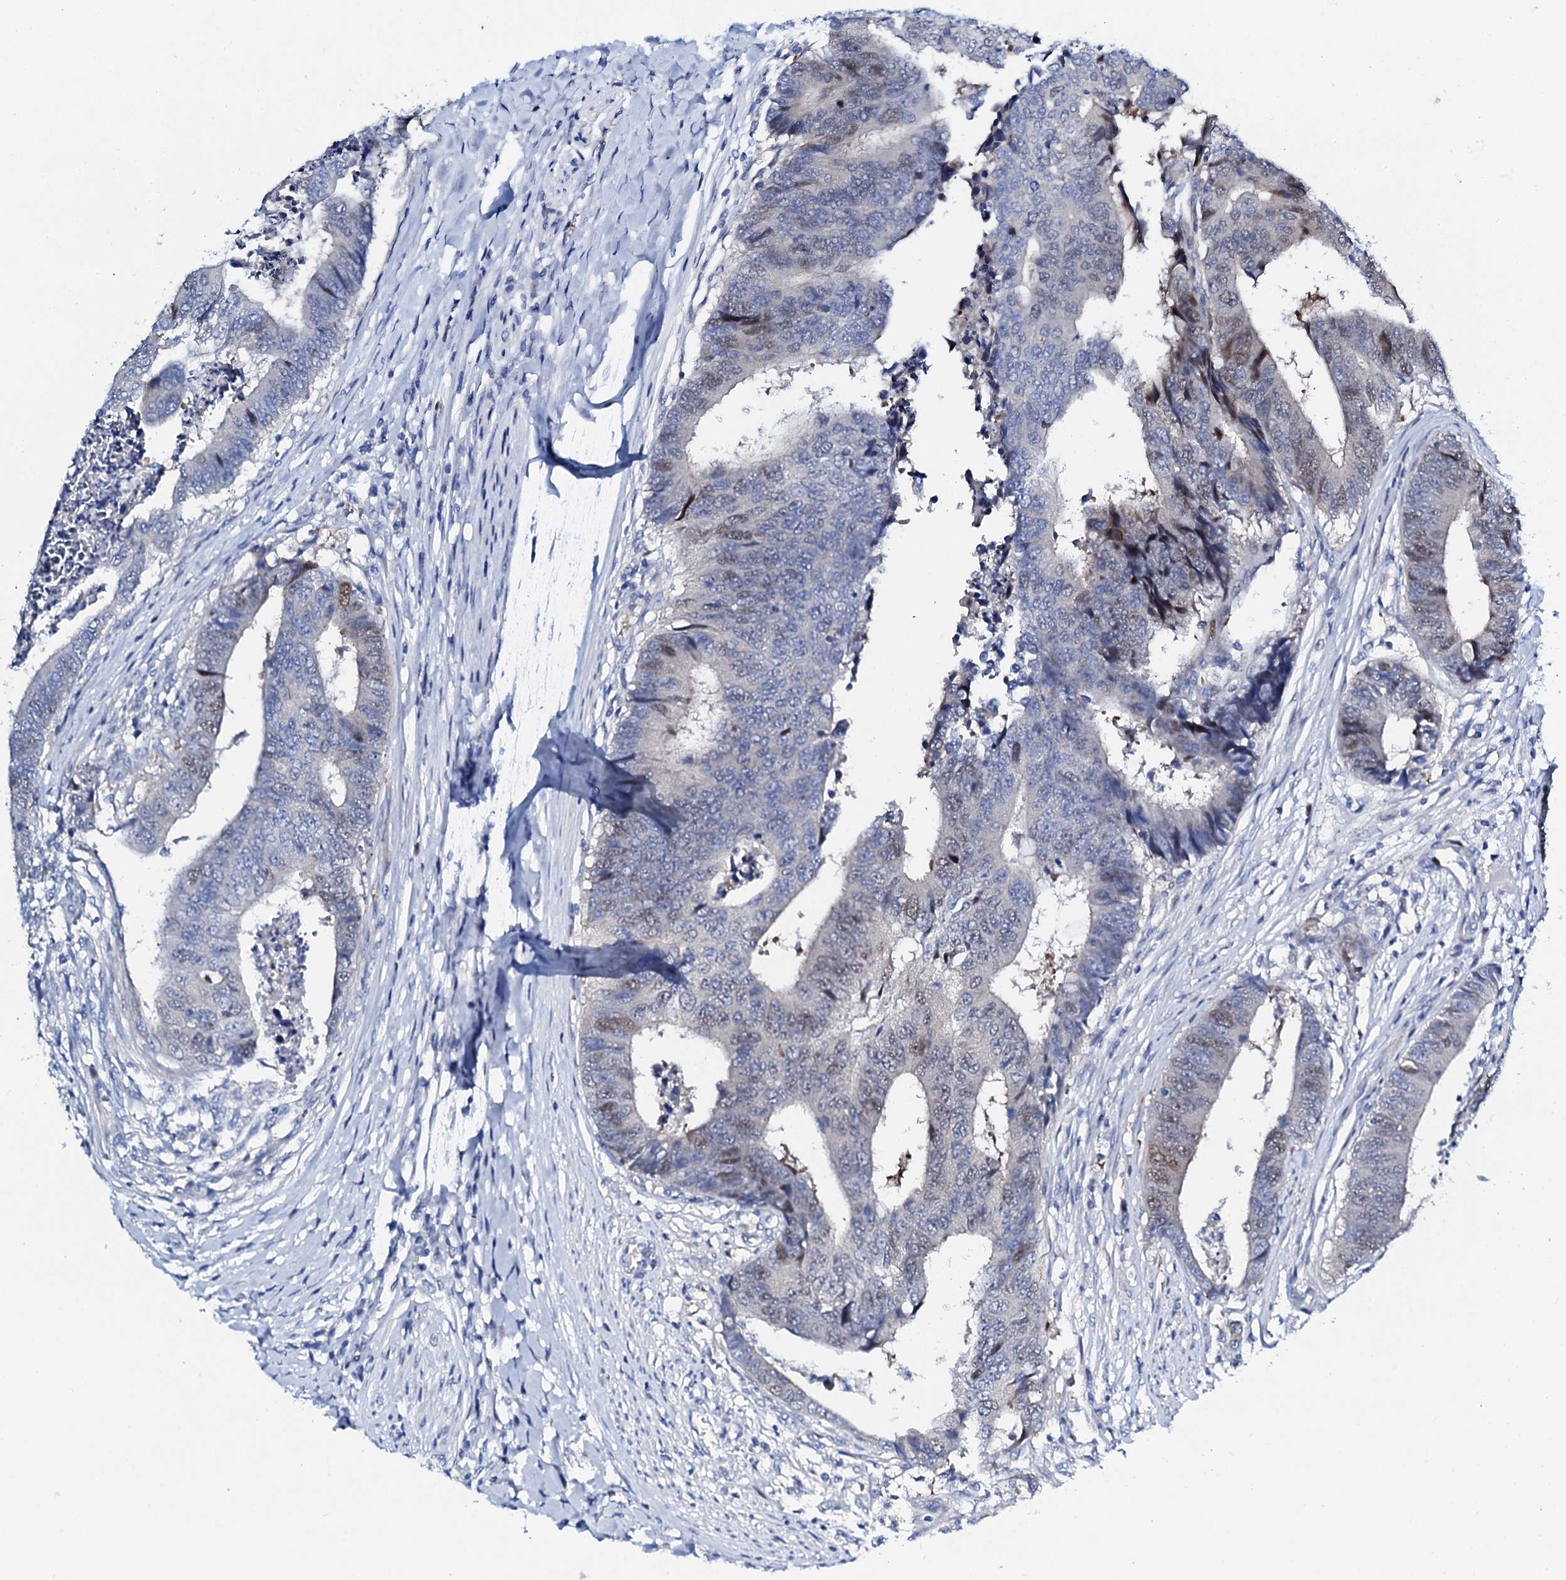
{"staining": {"intensity": "weak", "quantity": "<25%", "location": "nuclear"}, "tissue": "colorectal cancer", "cell_type": "Tumor cells", "image_type": "cancer", "snomed": [{"axis": "morphology", "description": "Adenocarcinoma, NOS"}, {"axis": "topography", "description": "Rectum"}], "caption": "Tumor cells are negative for brown protein staining in colorectal cancer (adenocarcinoma).", "gene": "NUDT13", "patient": {"sex": "male", "age": 84}}